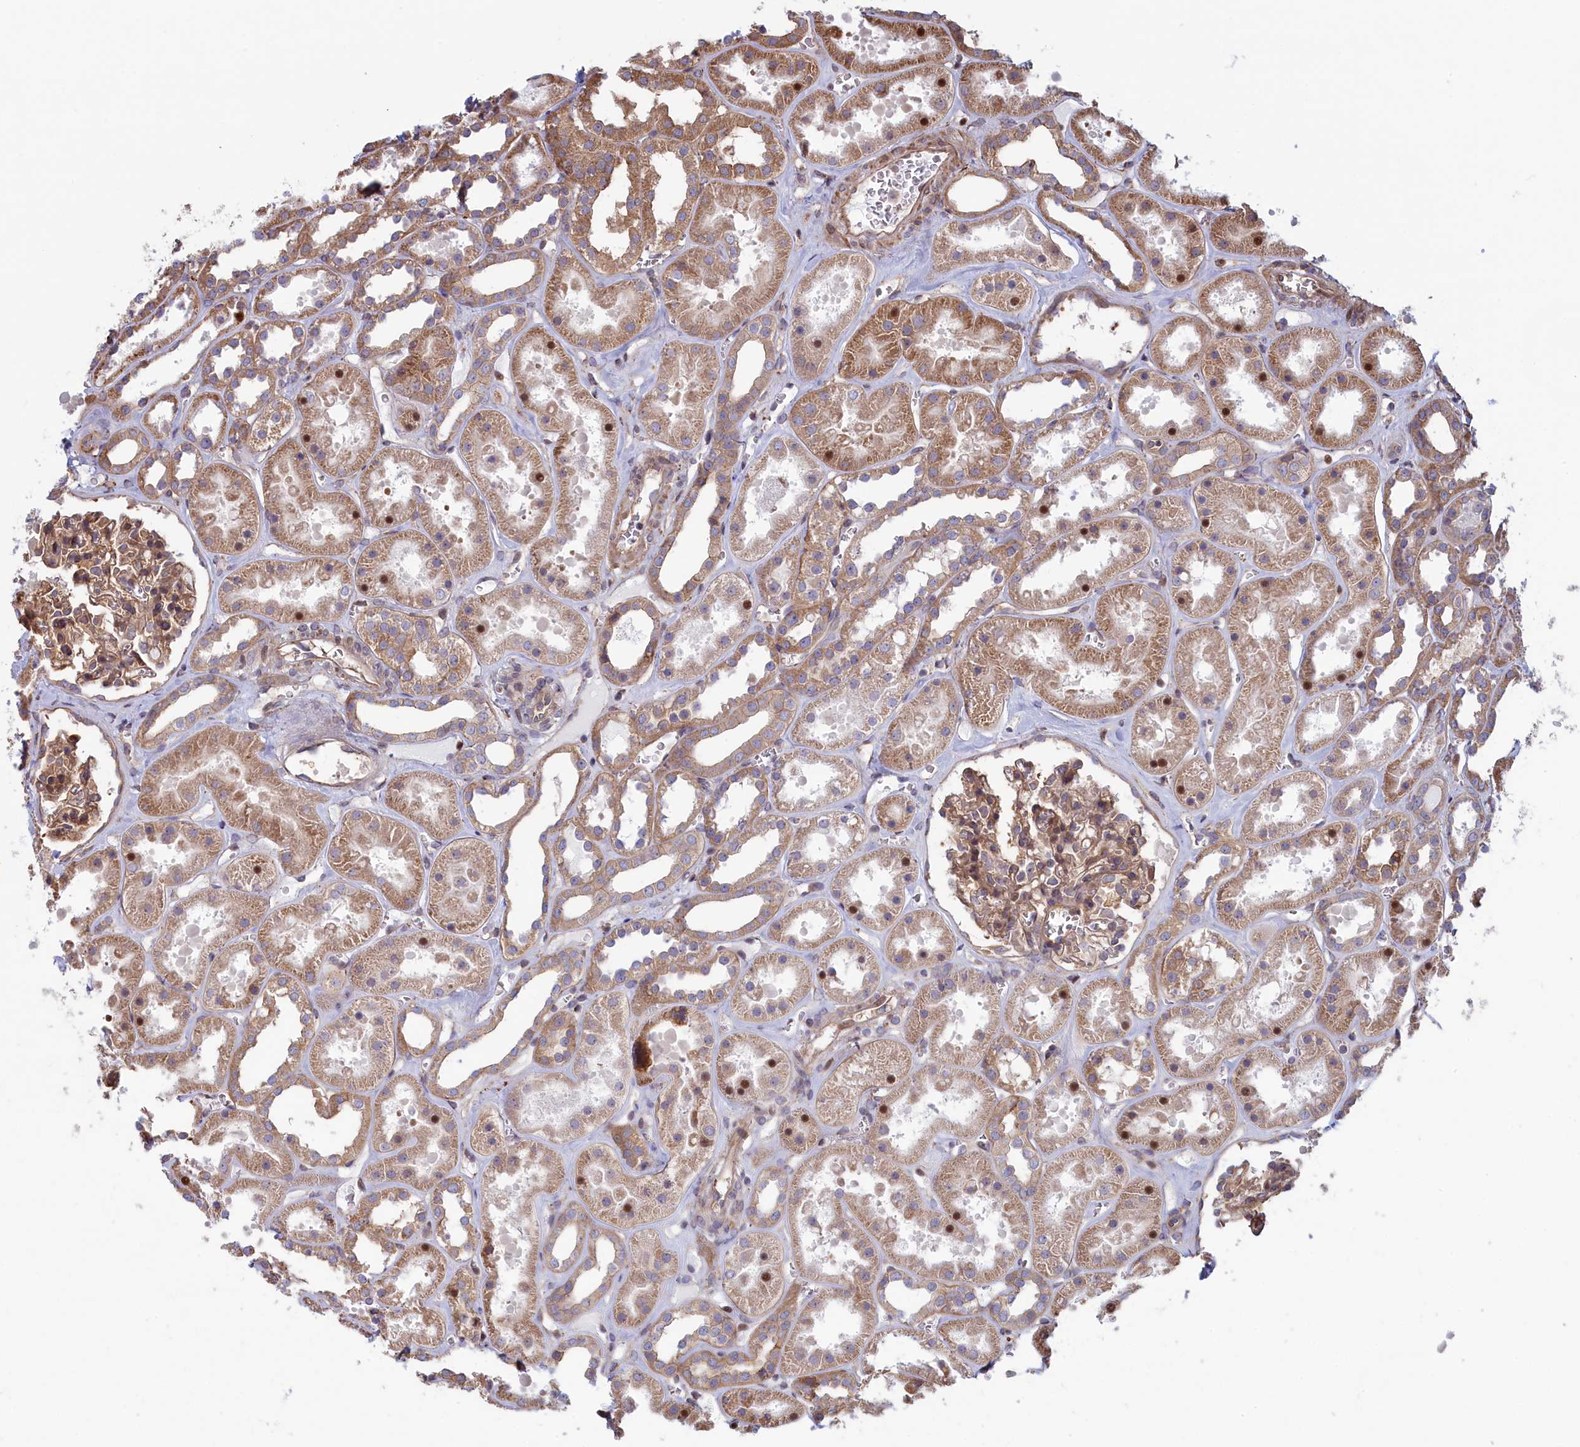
{"staining": {"intensity": "moderate", "quantity": "25%-75%", "location": "cytoplasmic/membranous"}, "tissue": "kidney", "cell_type": "Cells in glomeruli", "image_type": "normal", "snomed": [{"axis": "morphology", "description": "Normal tissue, NOS"}, {"axis": "topography", "description": "Kidney"}], "caption": "Protein analysis of unremarkable kidney reveals moderate cytoplasmic/membranous positivity in about 25%-75% of cells in glomeruli.", "gene": "RILPL1", "patient": {"sex": "female", "age": 41}}